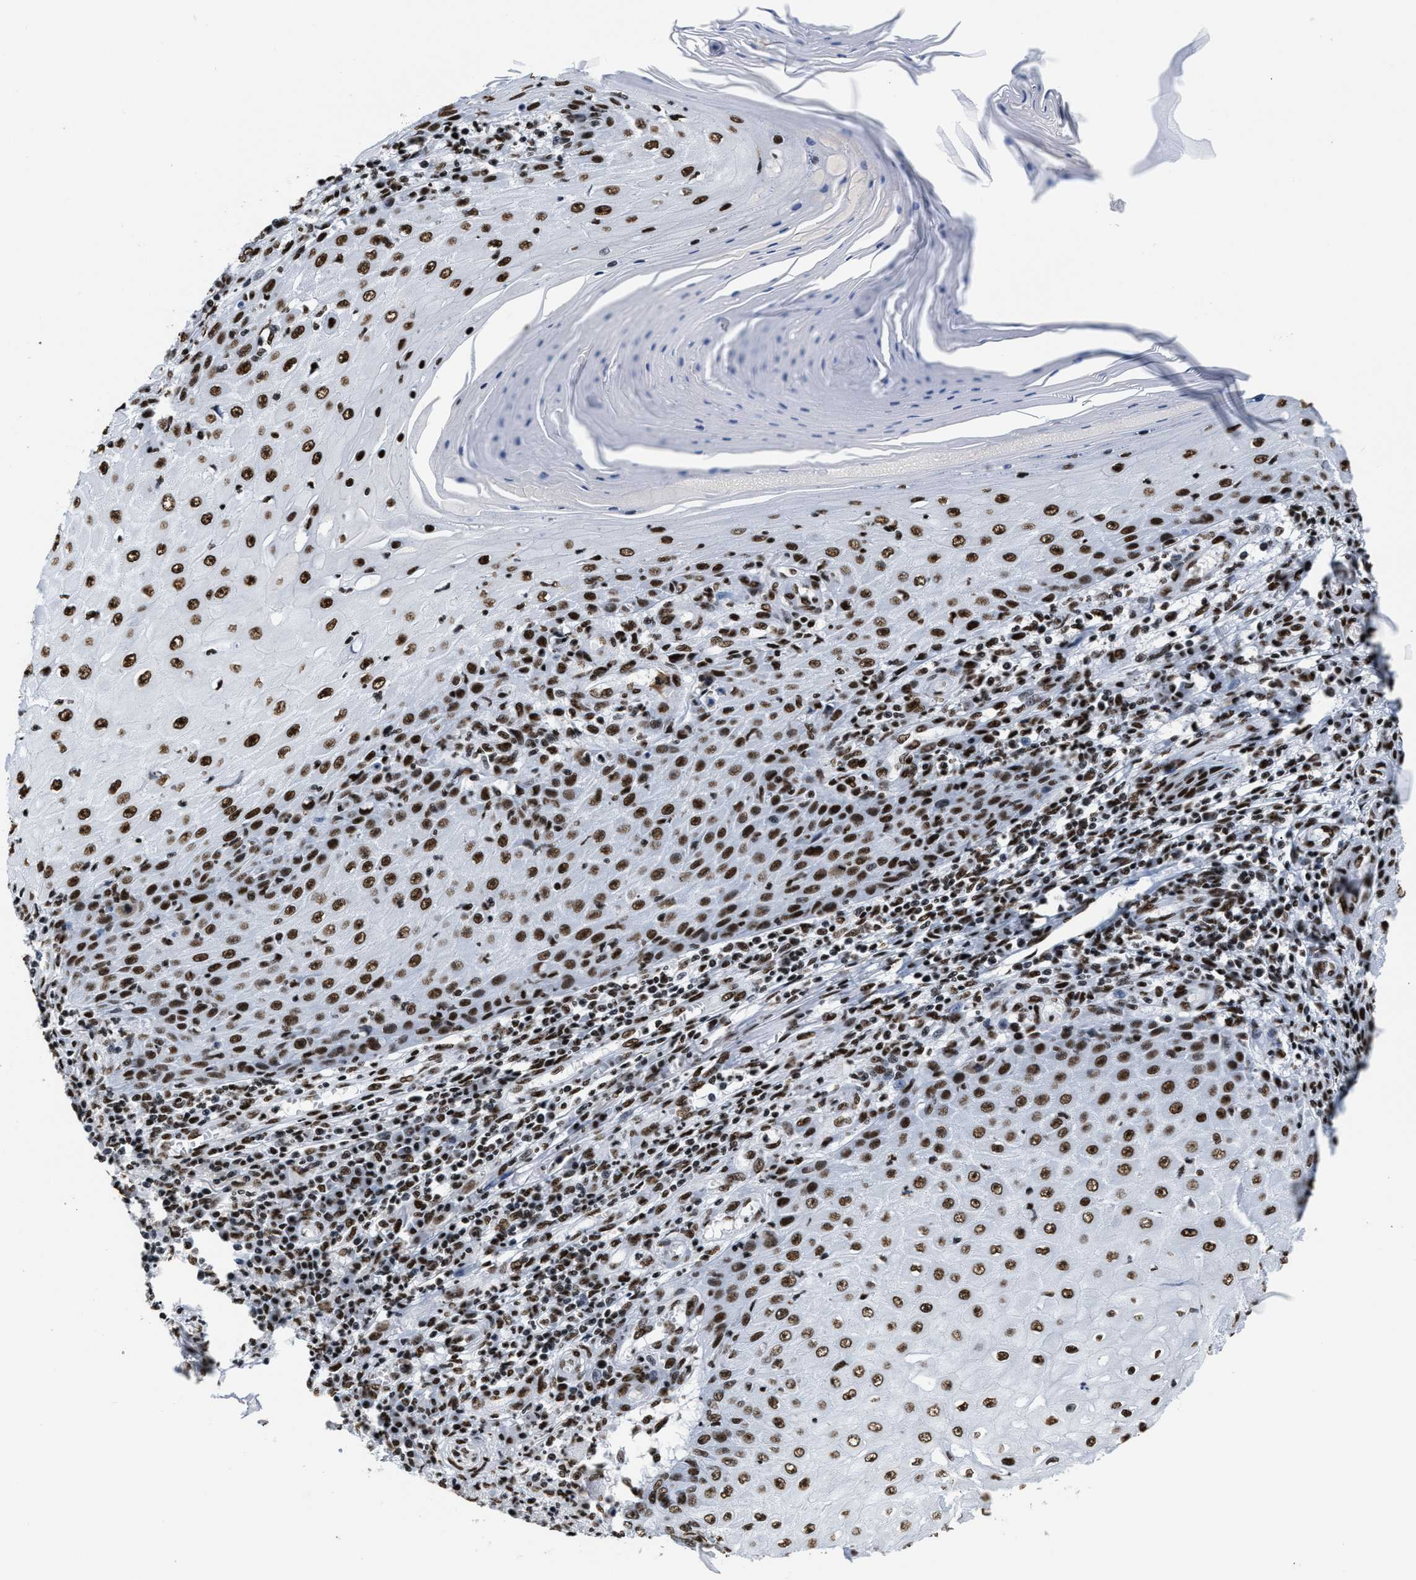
{"staining": {"intensity": "strong", "quantity": ">75%", "location": "nuclear"}, "tissue": "skin cancer", "cell_type": "Tumor cells", "image_type": "cancer", "snomed": [{"axis": "morphology", "description": "Squamous cell carcinoma, NOS"}, {"axis": "topography", "description": "Skin"}], "caption": "A brown stain shows strong nuclear positivity of a protein in human skin cancer tumor cells.", "gene": "SMARCC2", "patient": {"sex": "female", "age": 73}}